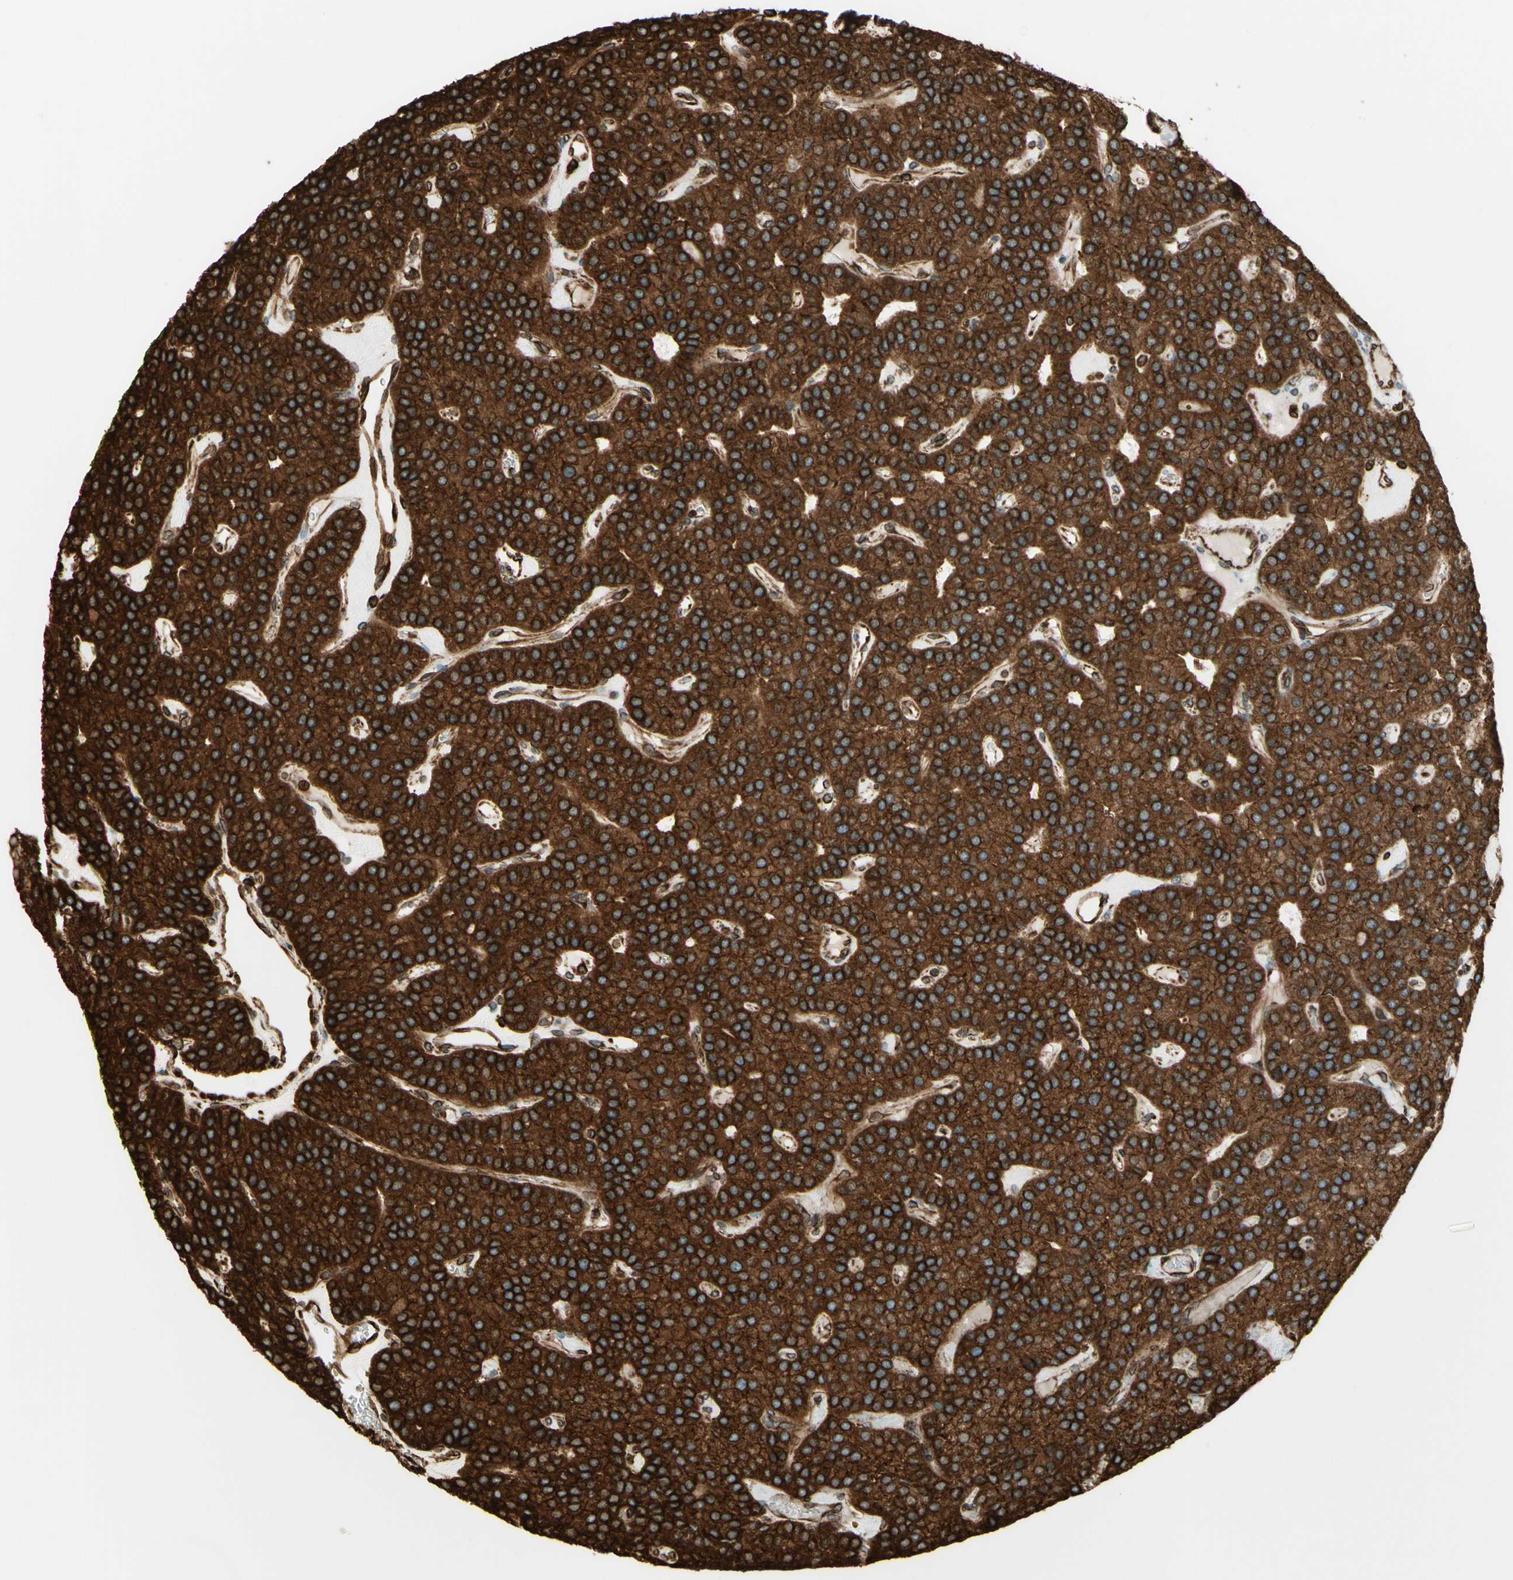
{"staining": {"intensity": "strong", "quantity": ">75%", "location": "cytoplasmic/membranous"}, "tissue": "parathyroid gland", "cell_type": "Glandular cells", "image_type": "normal", "snomed": [{"axis": "morphology", "description": "Normal tissue, NOS"}, {"axis": "morphology", "description": "Adenoma, NOS"}, {"axis": "topography", "description": "Parathyroid gland"}], "caption": "Immunohistochemistry (IHC) (DAB (3,3'-diaminobenzidine)) staining of unremarkable human parathyroid gland reveals strong cytoplasmic/membranous protein positivity in approximately >75% of glandular cells.", "gene": "CANX", "patient": {"sex": "female", "age": 86}}